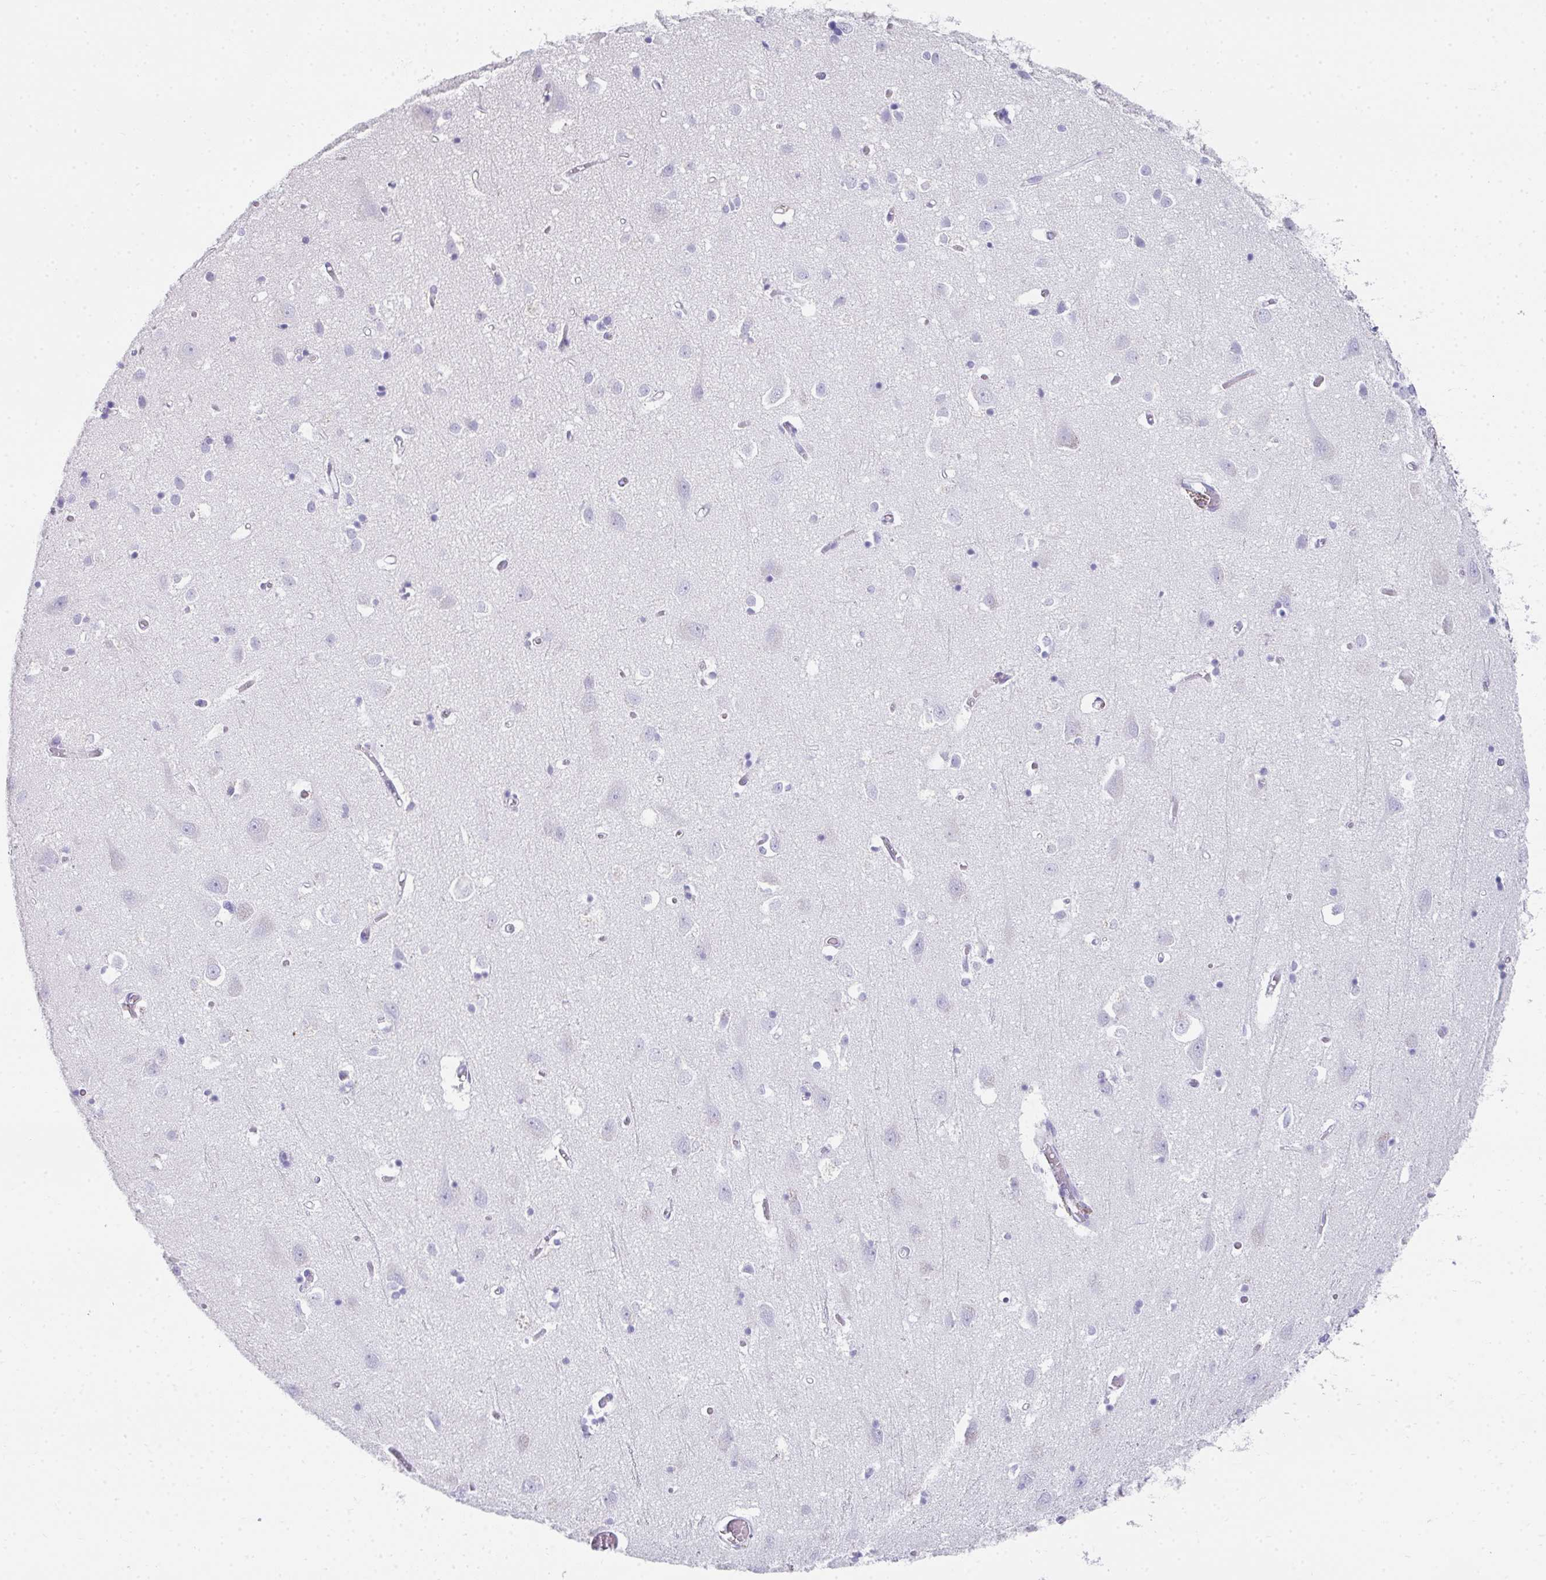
{"staining": {"intensity": "negative", "quantity": "none", "location": "none"}, "tissue": "cerebral cortex", "cell_type": "Endothelial cells", "image_type": "normal", "snomed": [{"axis": "morphology", "description": "Normal tissue, NOS"}, {"axis": "topography", "description": "Cerebral cortex"}], "caption": "An IHC micrograph of unremarkable cerebral cortex is shown. There is no staining in endothelial cells of cerebral cortex.", "gene": "RLF", "patient": {"sex": "male", "age": 70}}